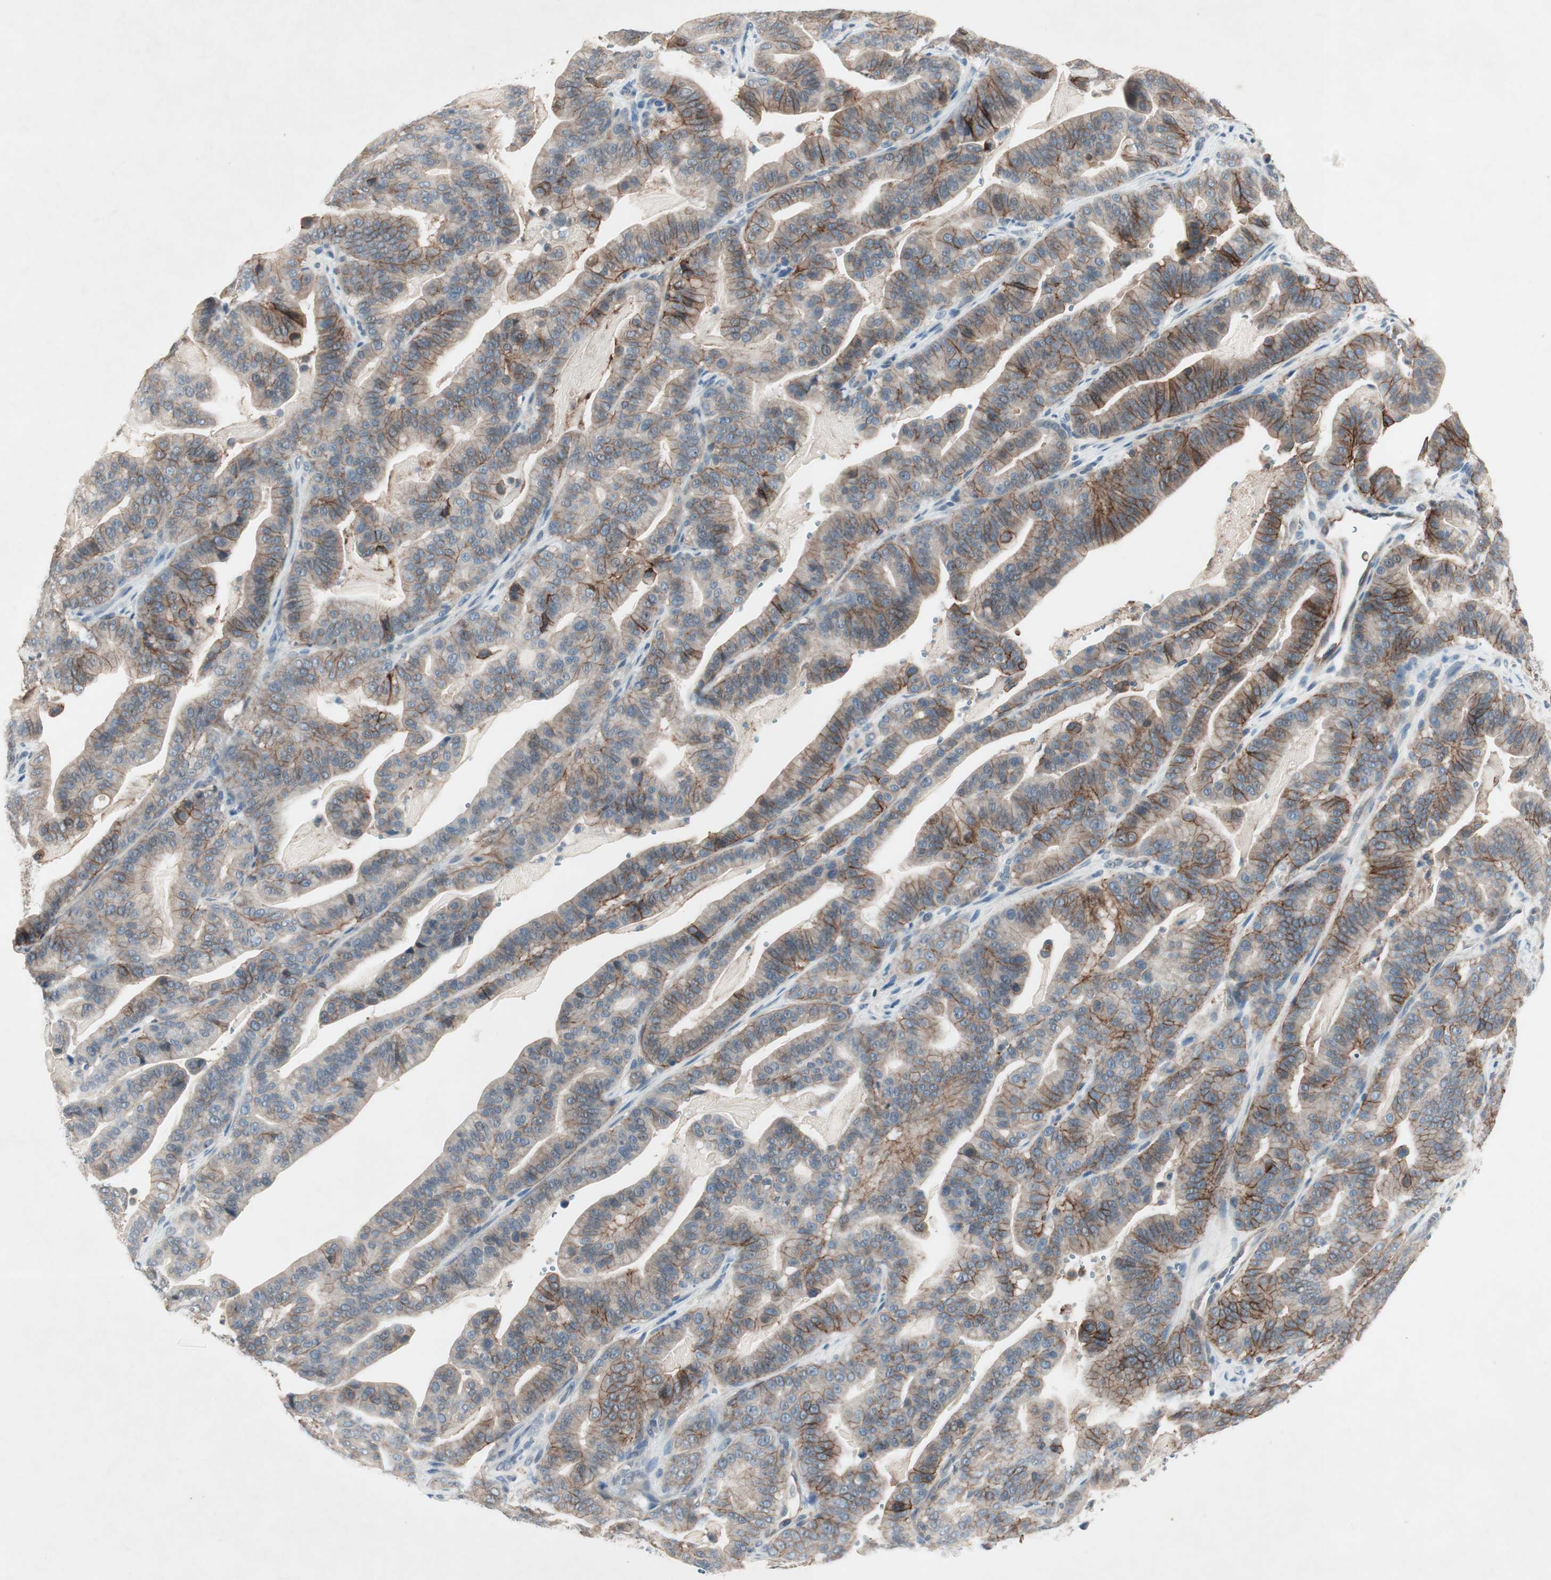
{"staining": {"intensity": "moderate", "quantity": "25%-75%", "location": "cytoplasmic/membranous"}, "tissue": "pancreatic cancer", "cell_type": "Tumor cells", "image_type": "cancer", "snomed": [{"axis": "morphology", "description": "Adenocarcinoma, NOS"}, {"axis": "topography", "description": "Pancreas"}], "caption": "Moderate cytoplasmic/membranous expression for a protein is appreciated in about 25%-75% of tumor cells of pancreatic adenocarcinoma using immunohistochemistry (IHC).", "gene": "ITGB4", "patient": {"sex": "male", "age": 63}}